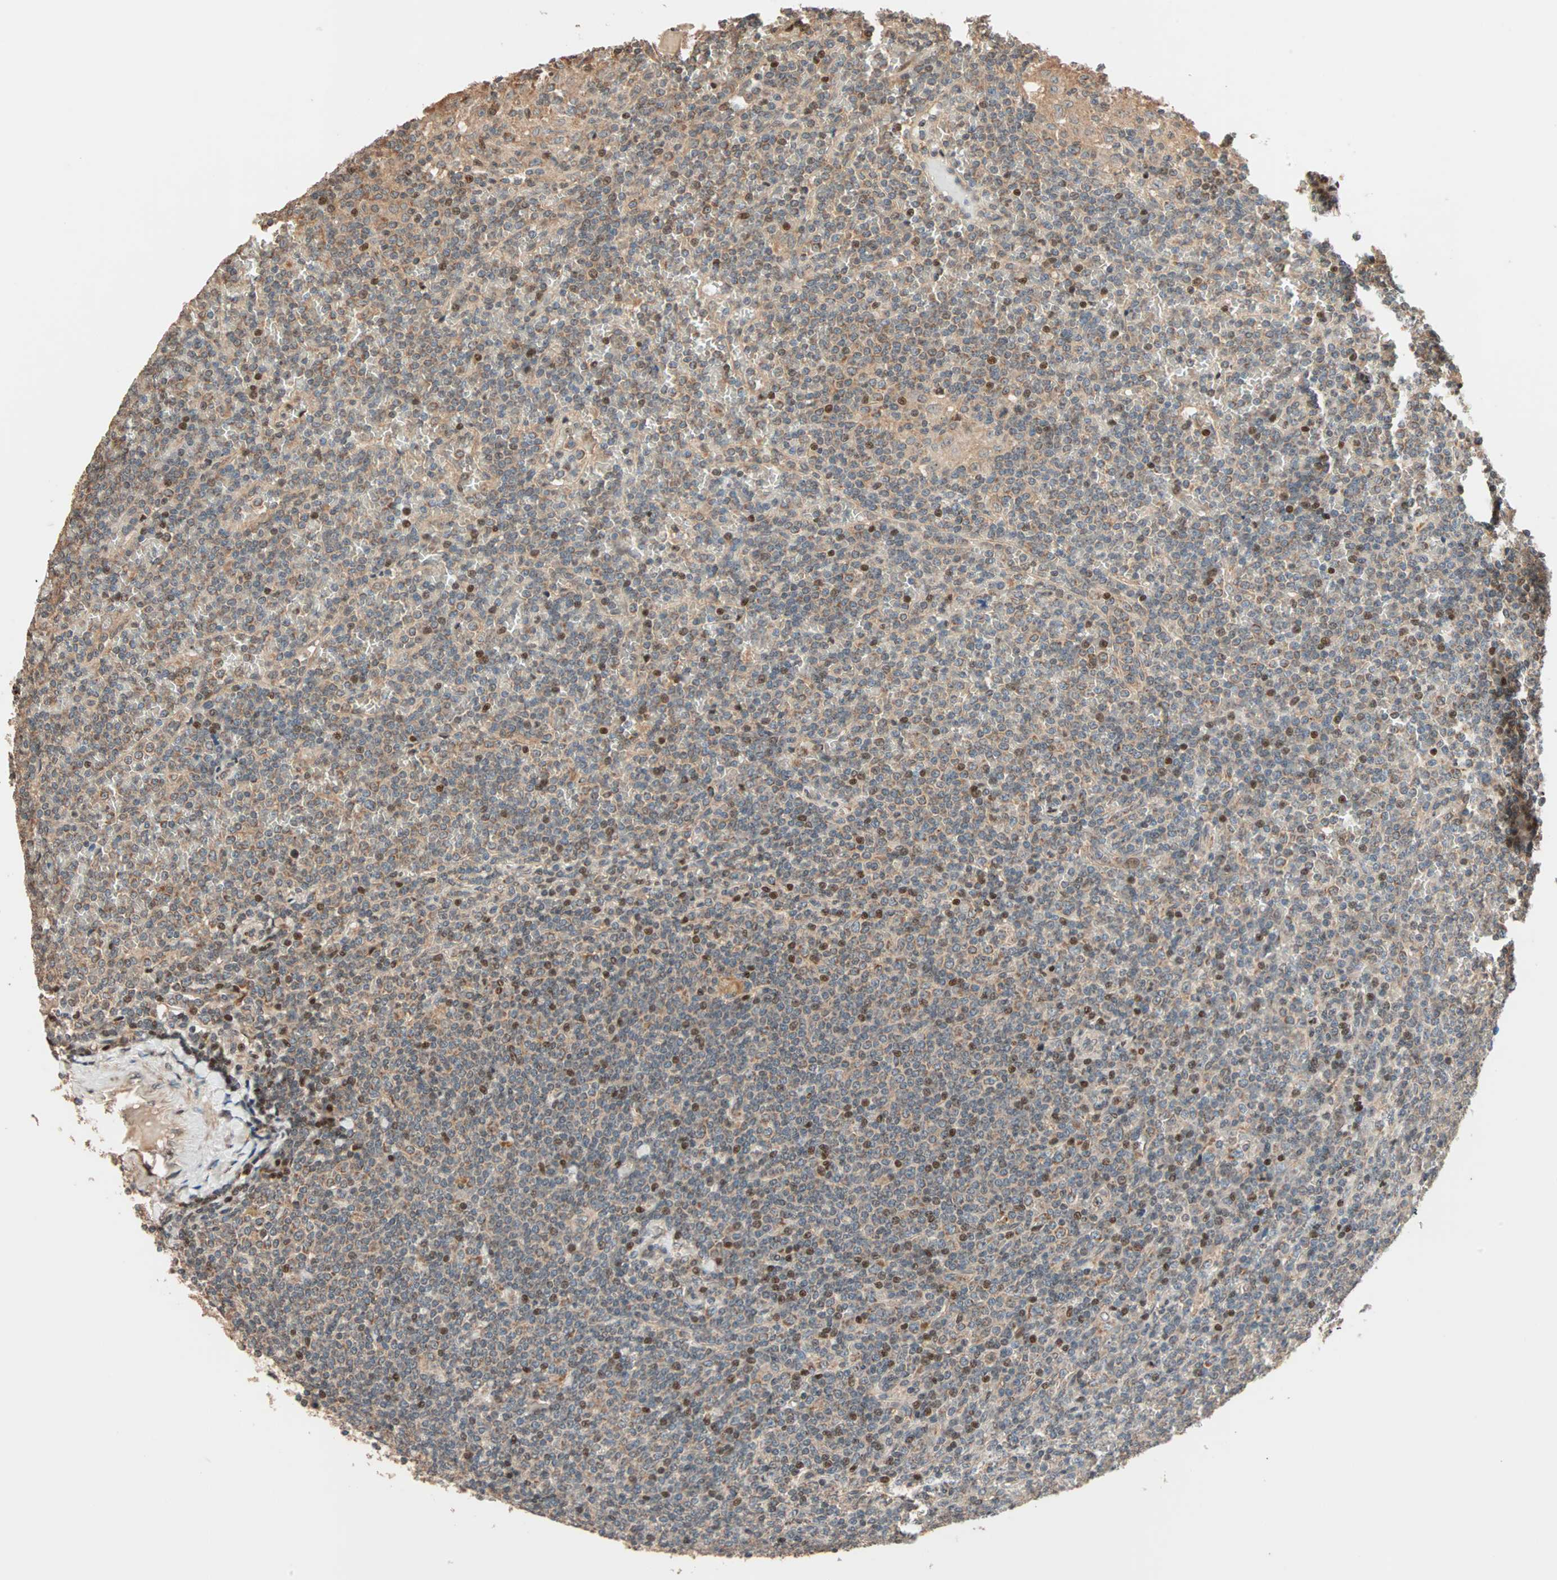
{"staining": {"intensity": "moderate", "quantity": "<25%", "location": "cytoplasmic/membranous,nuclear"}, "tissue": "lymphoma", "cell_type": "Tumor cells", "image_type": "cancer", "snomed": [{"axis": "morphology", "description": "Malignant lymphoma, non-Hodgkin's type, Low grade"}, {"axis": "topography", "description": "Spleen"}], "caption": "Immunohistochemistry (IHC) of lymphoma reveals low levels of moderate cytoplasmic/membranous and nuclear expression in about <25% of tumor cells.", "gene": "HECW1", "patient": {"sex": "female", "age": 19}}